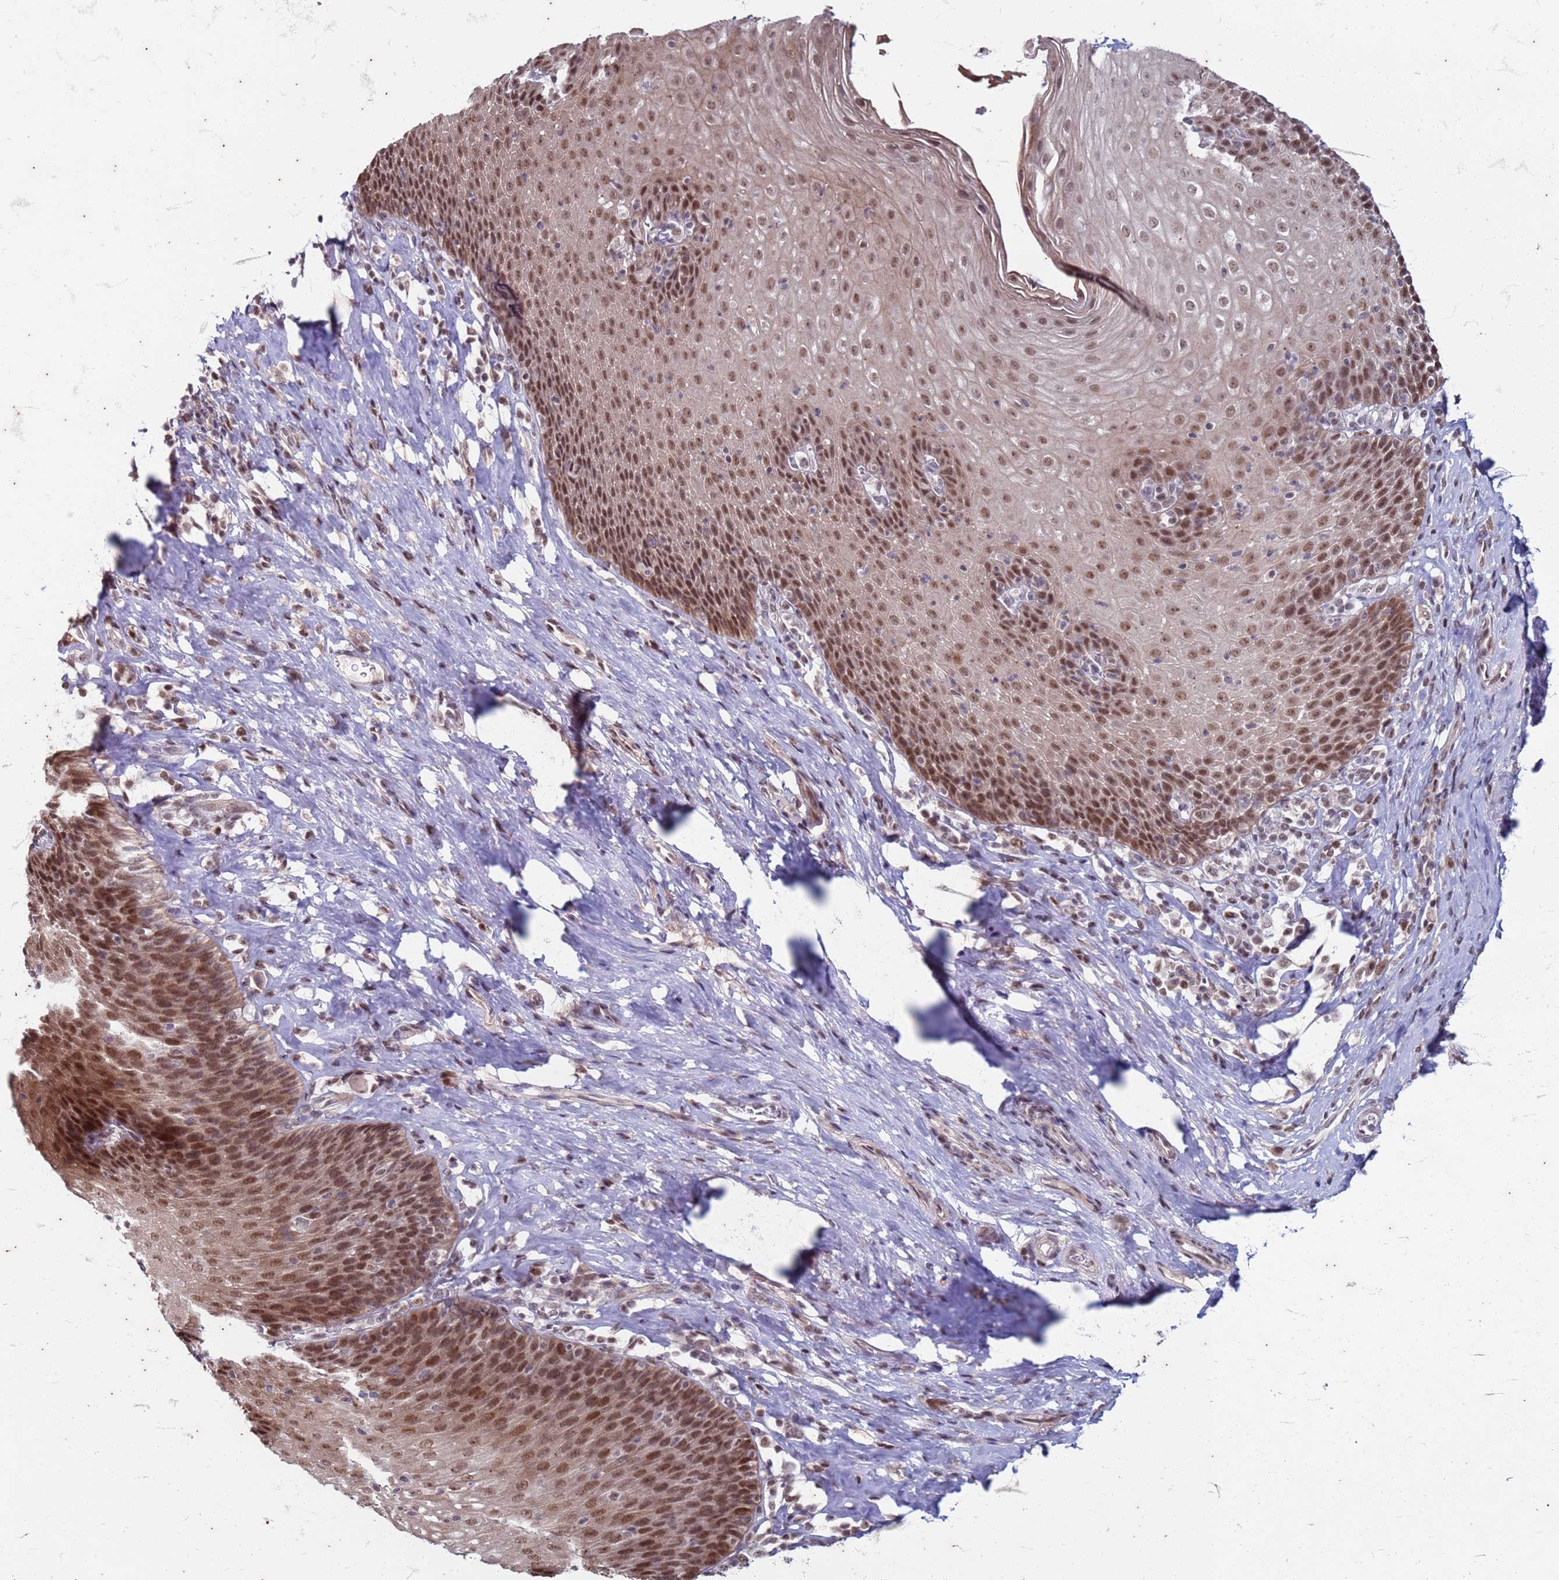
{"staining": {"intensity": "strong", "quantity": ">75%", "location": "cytoplasmic/membranous,nuclear"}, "tissue": "esophagus", "cell_type": "Squamous epithelial cells", "image_type": "normal", "snomed": [{"axis": "morphology", "description": "Normal tissue, NOS"}, {"axis": "topography", "description": "Esophagus"}], "caption": "Immunohistochemistry (IHC) (DAB) staining of normal esophagus displays strong cytoplasmic/membranous,nuclear protein expression in approximately >75% of squamous epithelial cells. Immunohistochemistry stains the protein in brown and the nuclei are stained blue.", "gene": "TRMT6", "patient": {"sex": "female", "age": 61}}